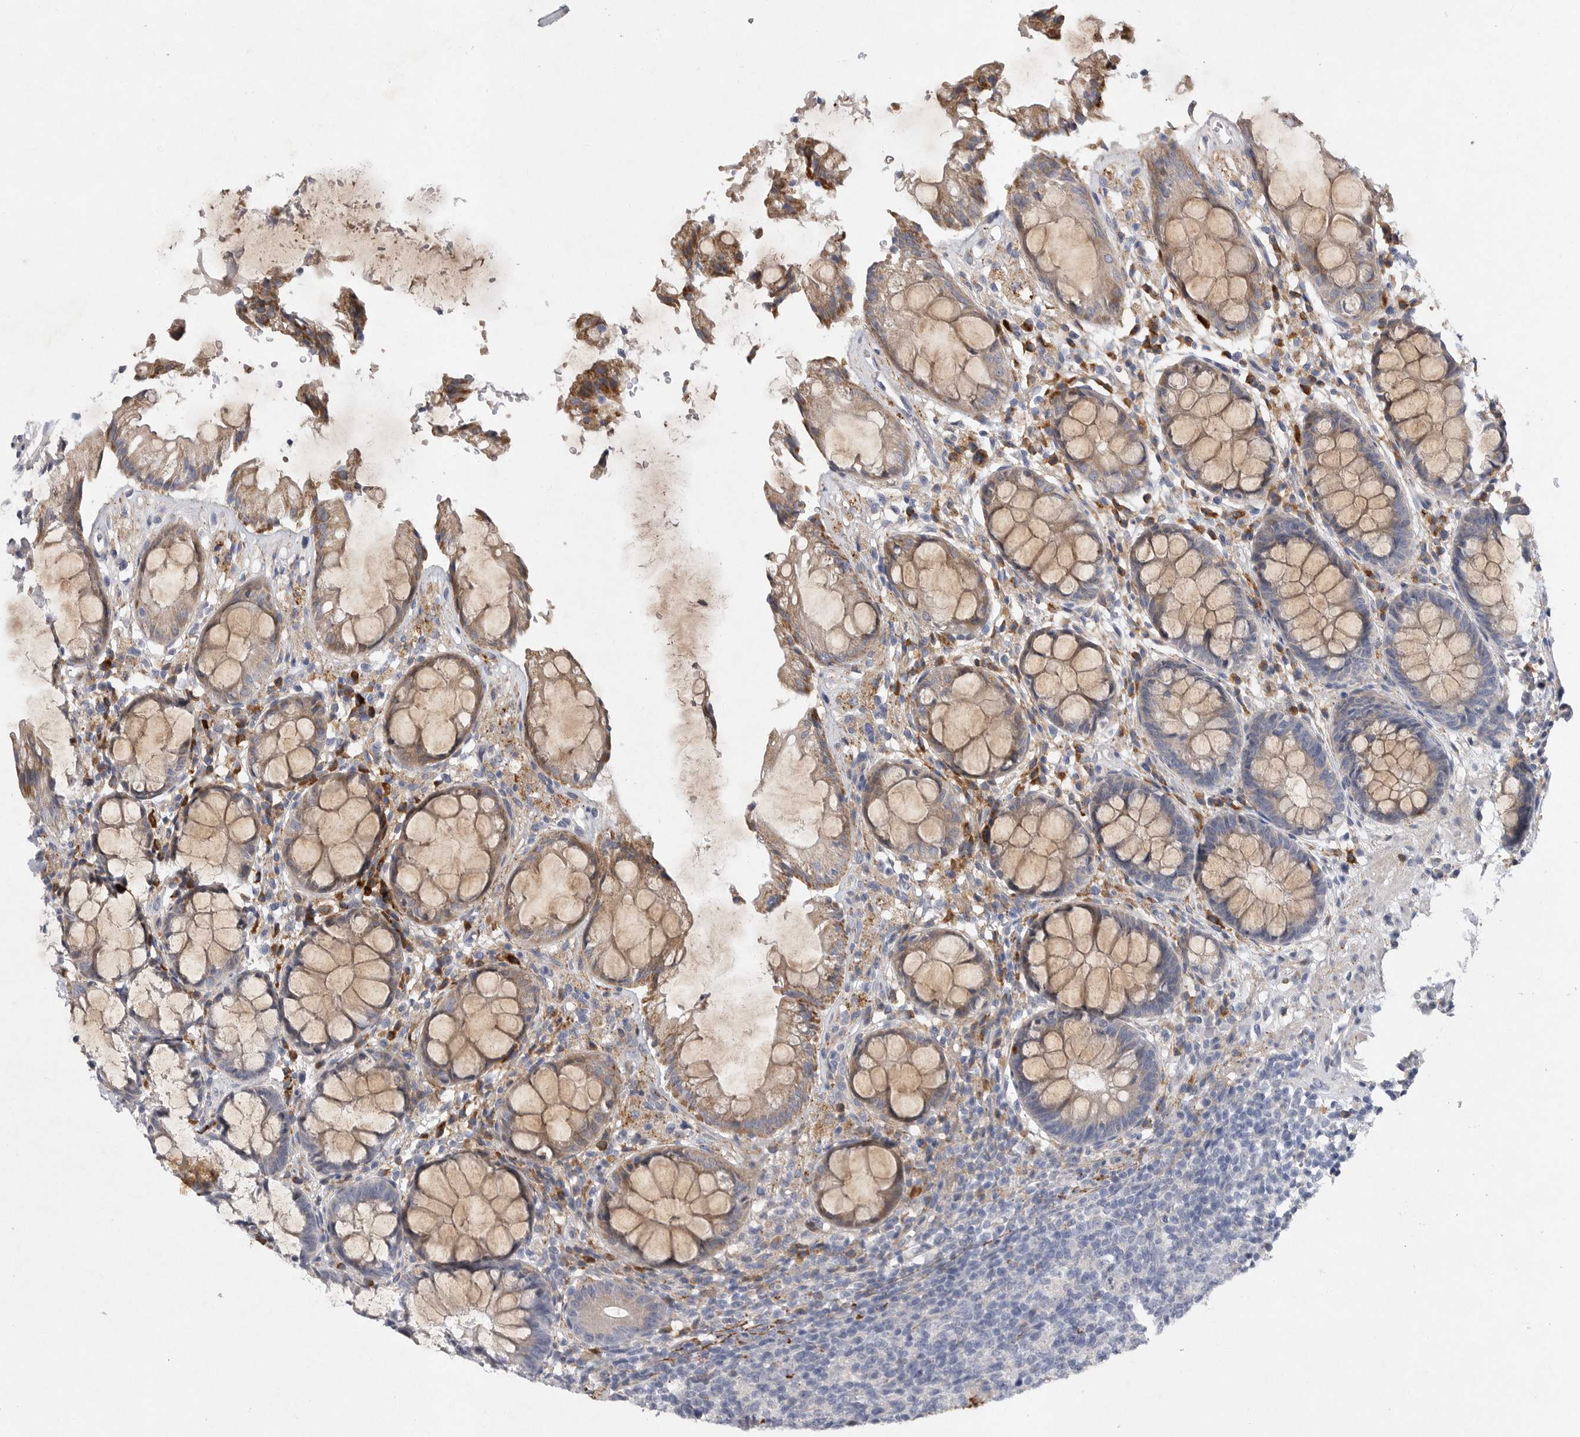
{"staining": {"intensity": "moderate", "quantity": ">75%", "location": "cytoplasmic/membranous"}, "tissue": "rectum", "cell_type": "Glandular cells", "image_type": "normal", "snomed": [{"axis": "morphology", "description": "Normal tissue, NOS"}, {"axis": "topography", "description": "Rectum"}], "caption": "Rectum stained with DAB immunohistochemistry shows medium levels of moderate cytoplasmic/membranous expression in about >75% of glandular cells.", "gene": "EDEM3", "patient": {"sex": "male", "age": 64}}